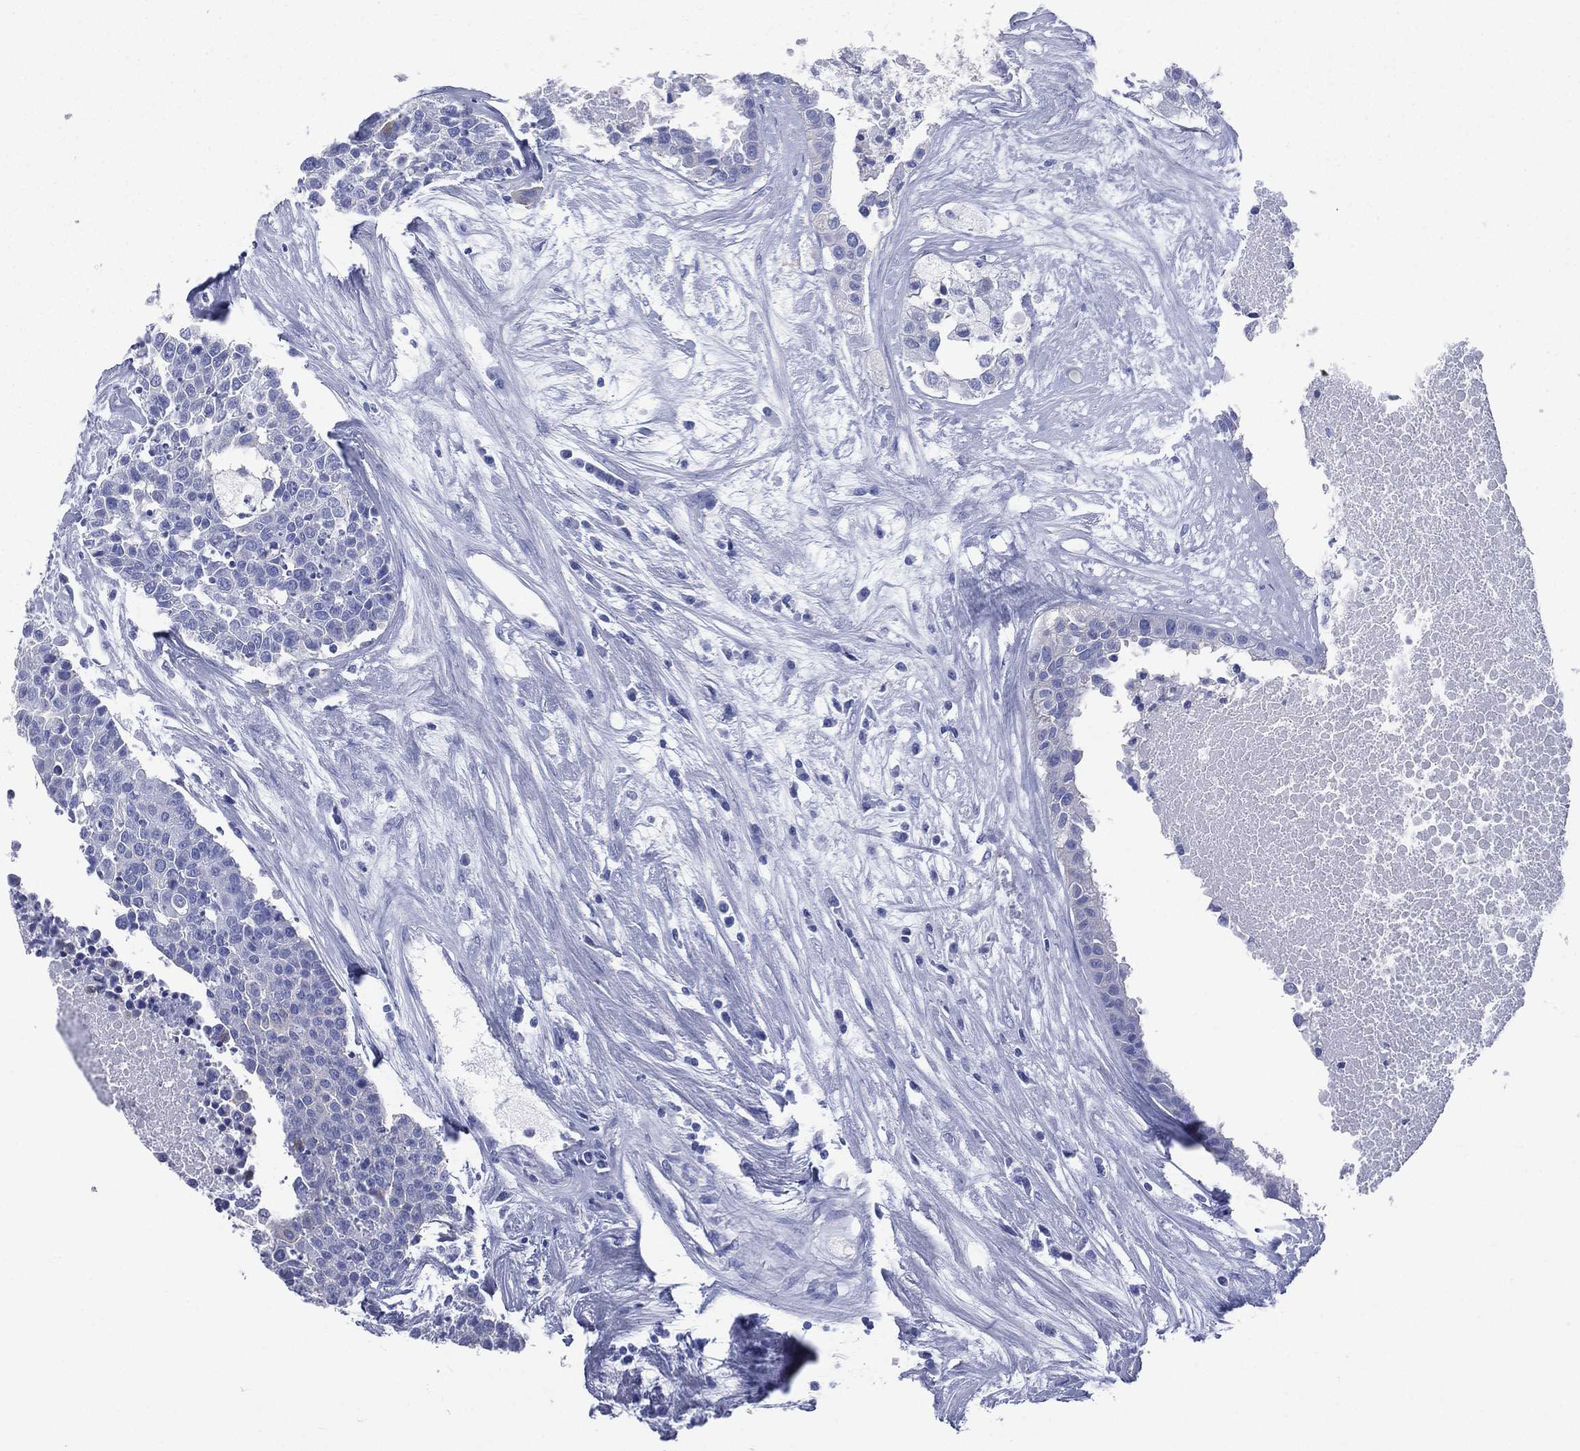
{"staining": {"intensity": "negative", "quantity": "none", "location": "none"}, "tissue": "carcinoid", "cell_type": "Tumor cells", "image_type": "cancer", "snomed": [{"axis": "morphology", "description": "Carcinoid, malignant, NOS"}, {"axis": "topography", "description": "Colon"}], "caption": "Tumor cells show no significant staining in carcinoid.", "gene": "SYP", "patient": {"sex": "male", "age": 81}}